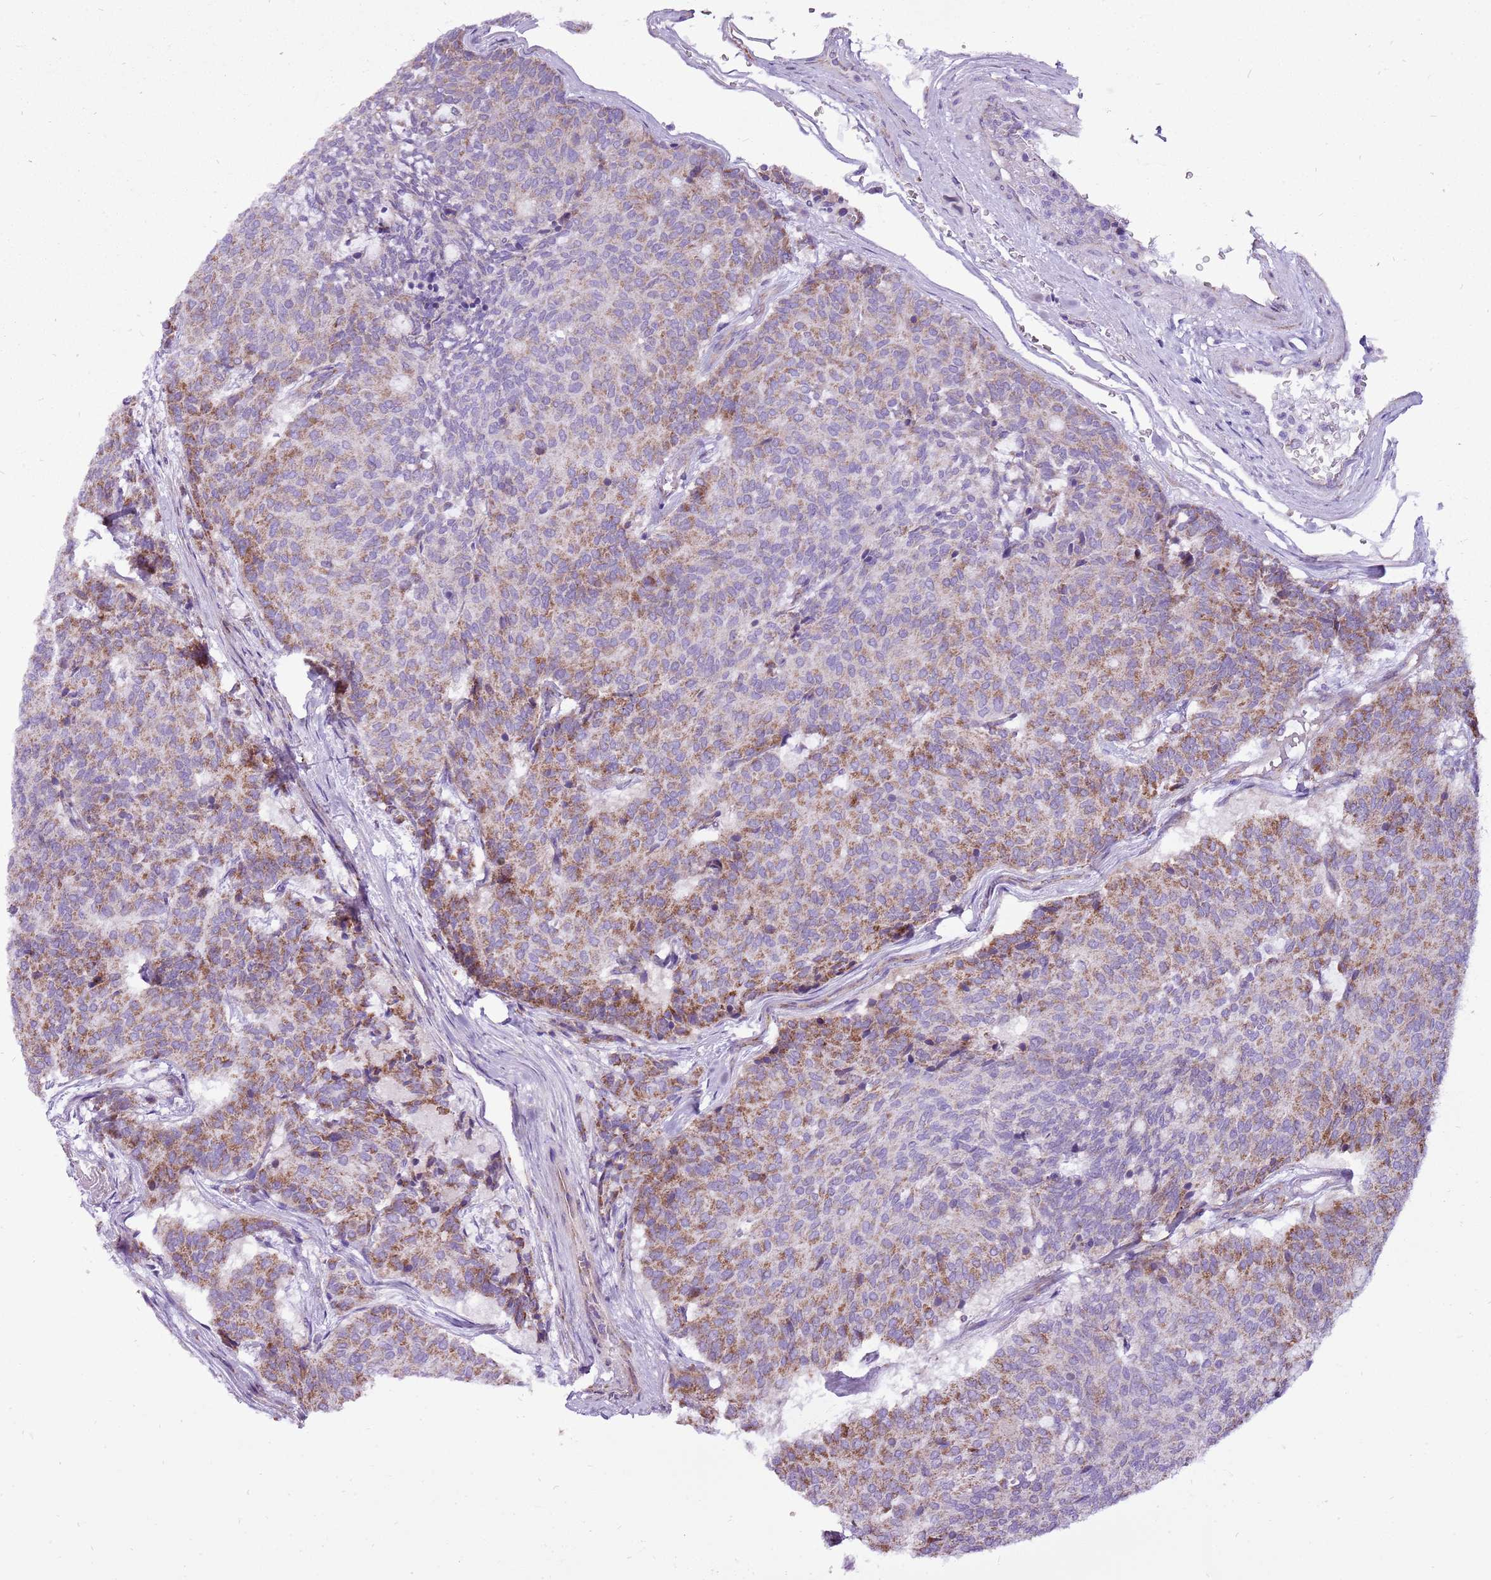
{"staining": {"intensity": "moderate", "quantity": "25%-75%", "location": "cytoplasmic/membranous"}, "tissue": "carcinoid", "cell_type": "Tumor cells", "image_type": "cancer", "snomed": [{"axis": "morphology", "description": "Carcinoid, malignant, NOS"}, {"axis": "topography", "description": "Pancreas"}], "caption": "A medium amount of moderate cytoplasmic/membranous staining is identified in about 25%-75% of tumor cells in carcinoid (malignant) tissue.", "gene": "GCDH", "patient": {"sex": "female", "age": 54}}